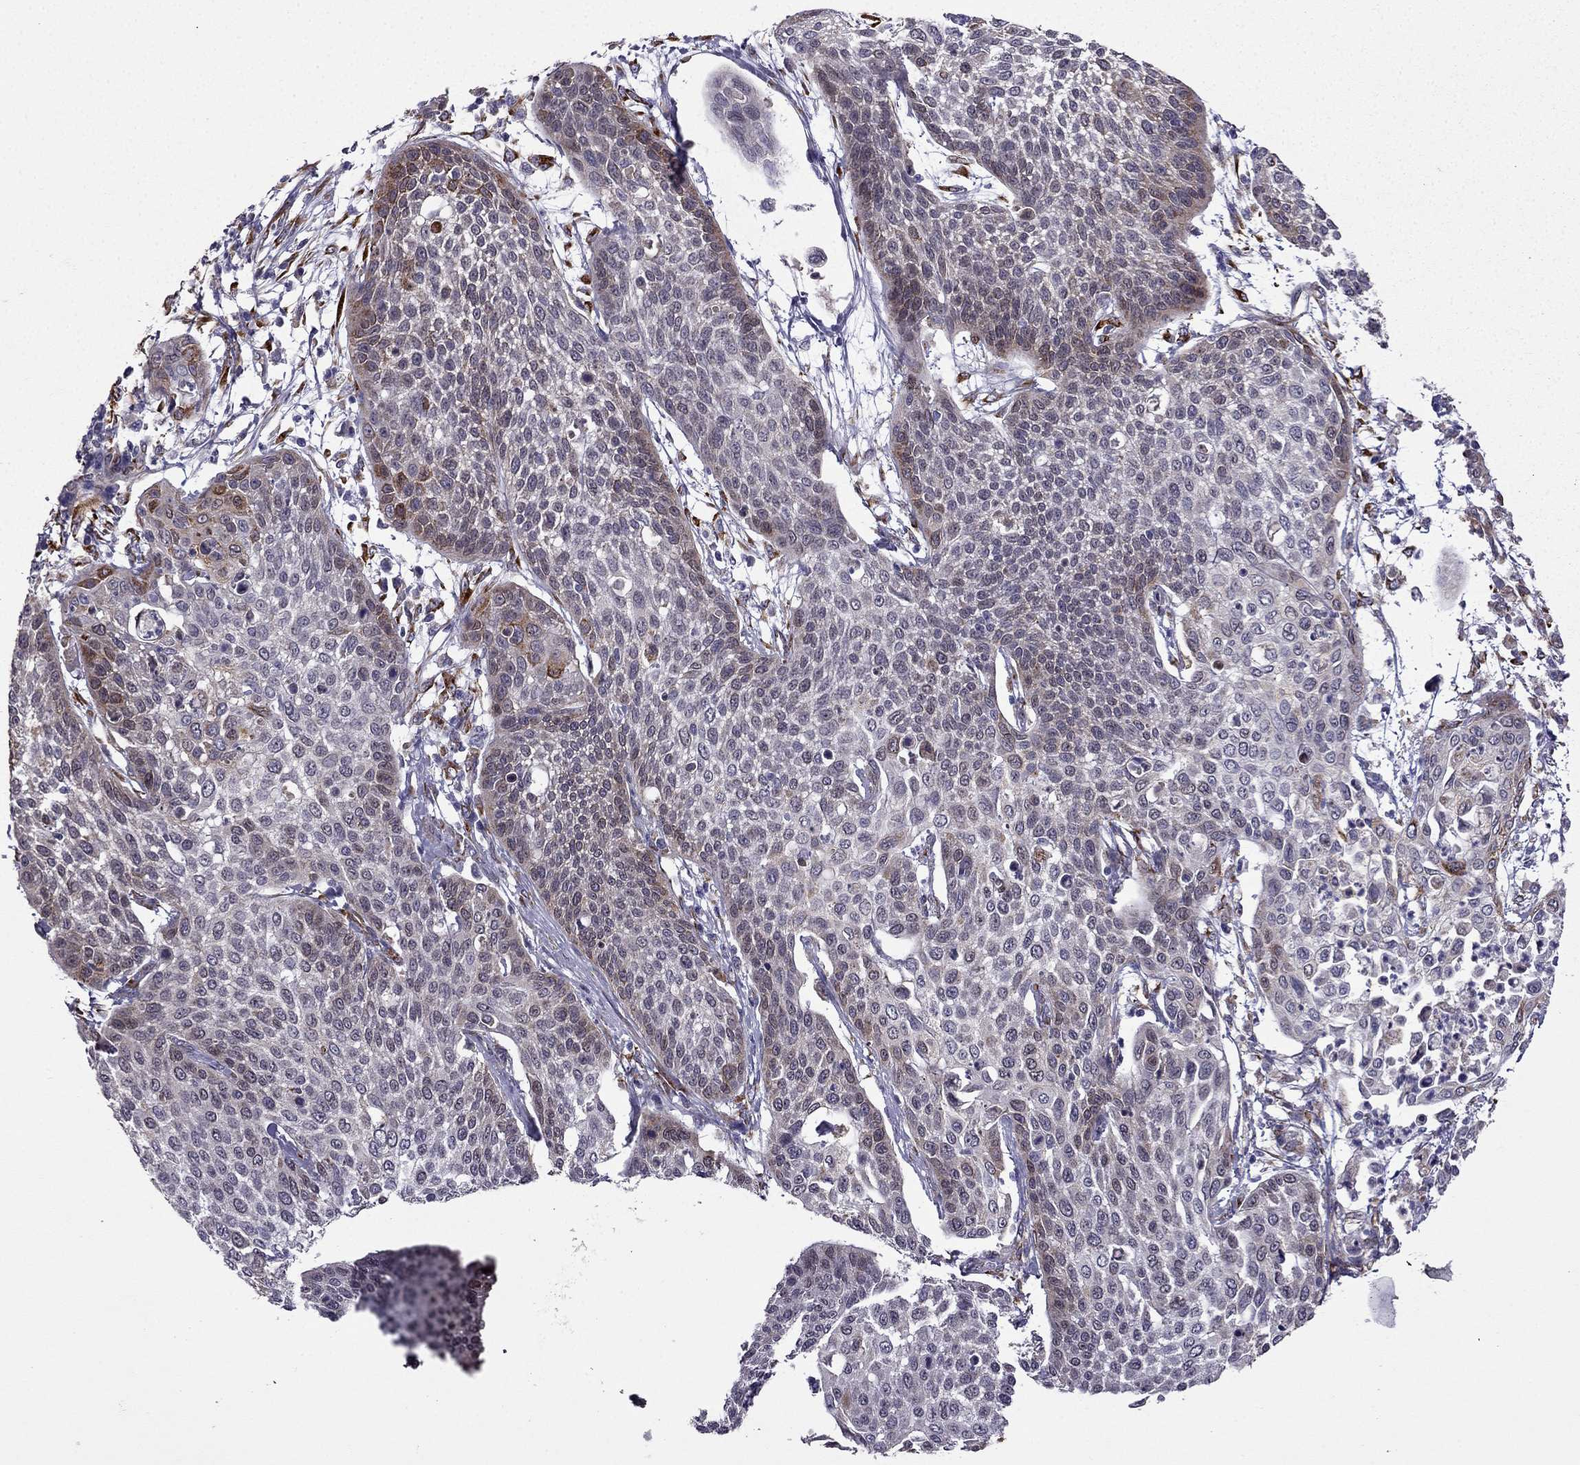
{"staining": {"intensity": "moderate", "quantity": "<25%", "location": "cytoplasmic/membranous"}, "tissue": "cervical cancer", "cell_type": "Tumor cells", "image_type": "cancer", "snomed": [{"axis": "morphology", "description": "Squamous cell carcinoma, NOS"}, {"axis": "topography", "description": "Cervix"}], "caption": "Human cervical cancer (squamous cell carcinoma) stained with a protein marker demonstrates moderate staining in tumor cells.", "gene": "IKBIP", "patient": {"sex": "female", "age": 34}}